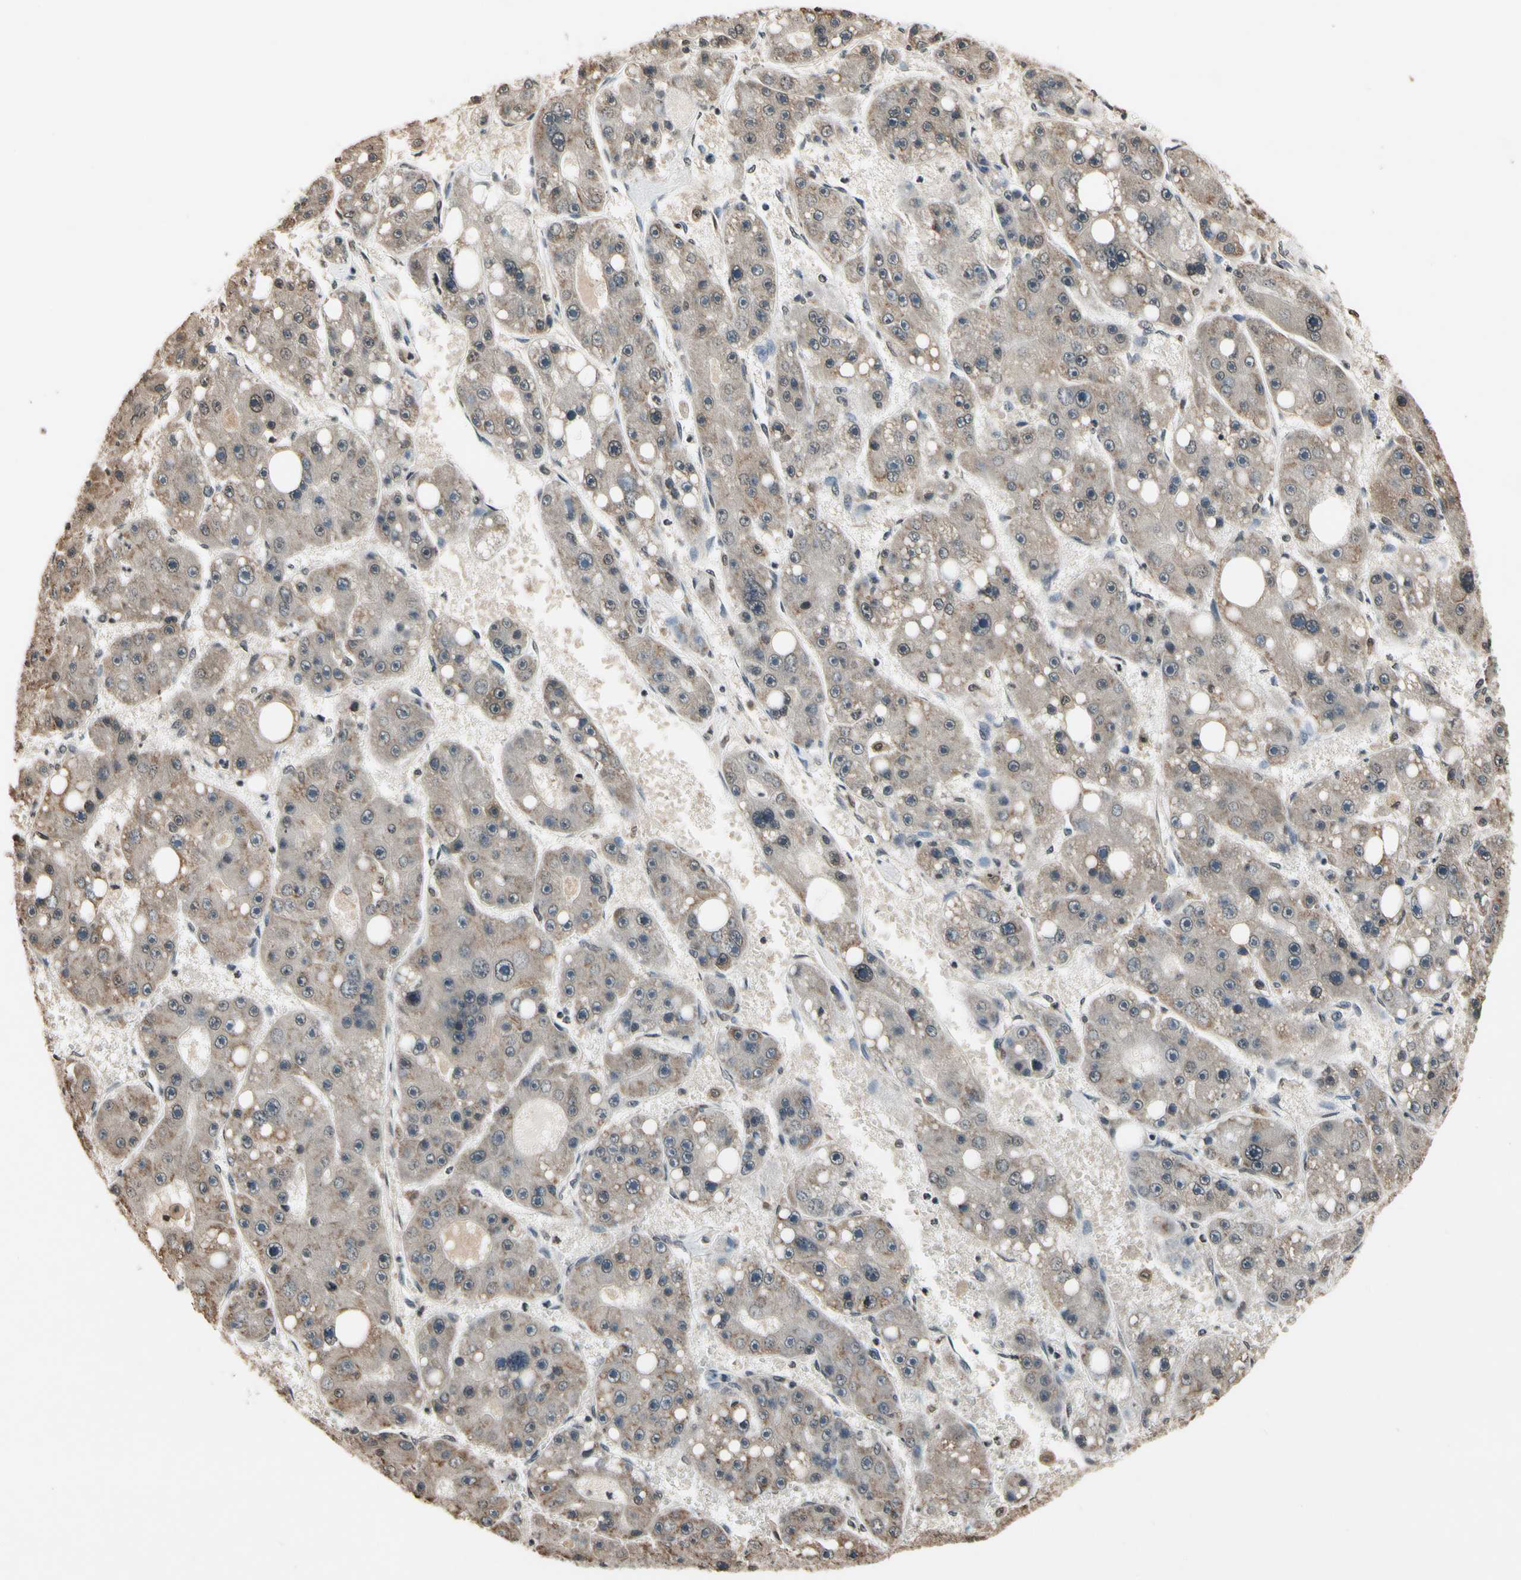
{"staining": {"intensity": "moderate", "quantity": ">75%", "location": "cytoplasmic/membranous"}, "tissue": "liver cancer", "cell_type": "Tumor cells", "image_type": "cancer", "snomed": [{"axis": "morphology", "description": "Carcinoma, Hepatocellular, NOS"}, {"axis": "topography", "description": "Liver"}], "caption": "There is medium levels of moderate cytoplasmic/membranous staining in tumor cells of liver cancer (hepatocellular carcinoma), as demonstrated by immunohistochemical staining (brown color).", "gene": "GCLC", "patient": {"sex": "female", "age": 61}}